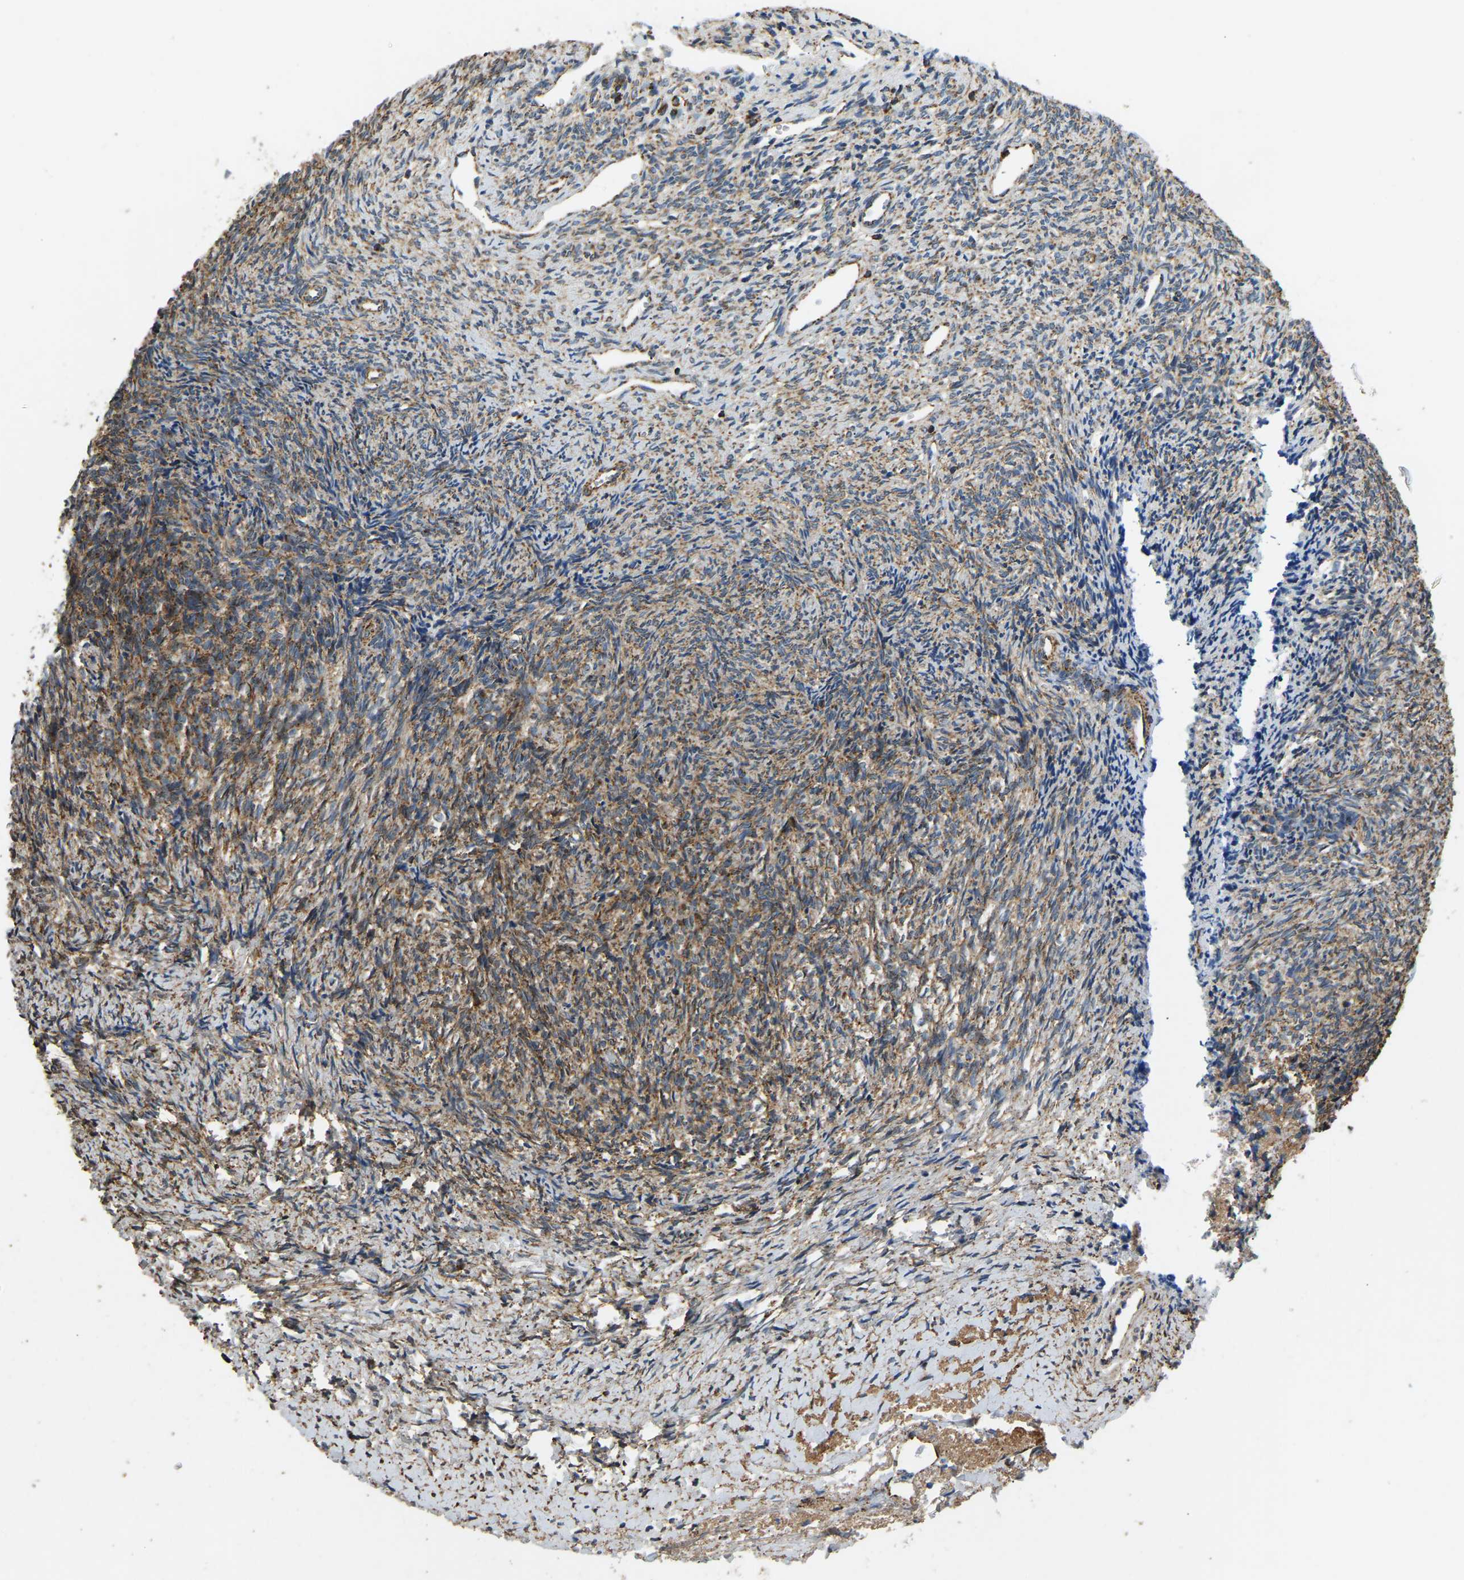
{"staining": {"intensity": "moderate", "quantity": ">75%", "location": "cytoplasmic/membranous"}, "tissue": "ovary", "cell_type": "Follicle cells", "image_type": "normal", "snomed": [{"axis": "morphology", "description": "Normal tissue, NOS"}, {"axis": "topography", "description": "Ovary"}], "caption": "Immunohistochemistry micrograph of unremarkable ovary stained for a protein (brown), which reveals medium levels of moderate cytoplasmic/membranous expression in approximately >75% of follicle cells.", "gene": "TUFM", "patient": {"sex": "female", "age": 41}}